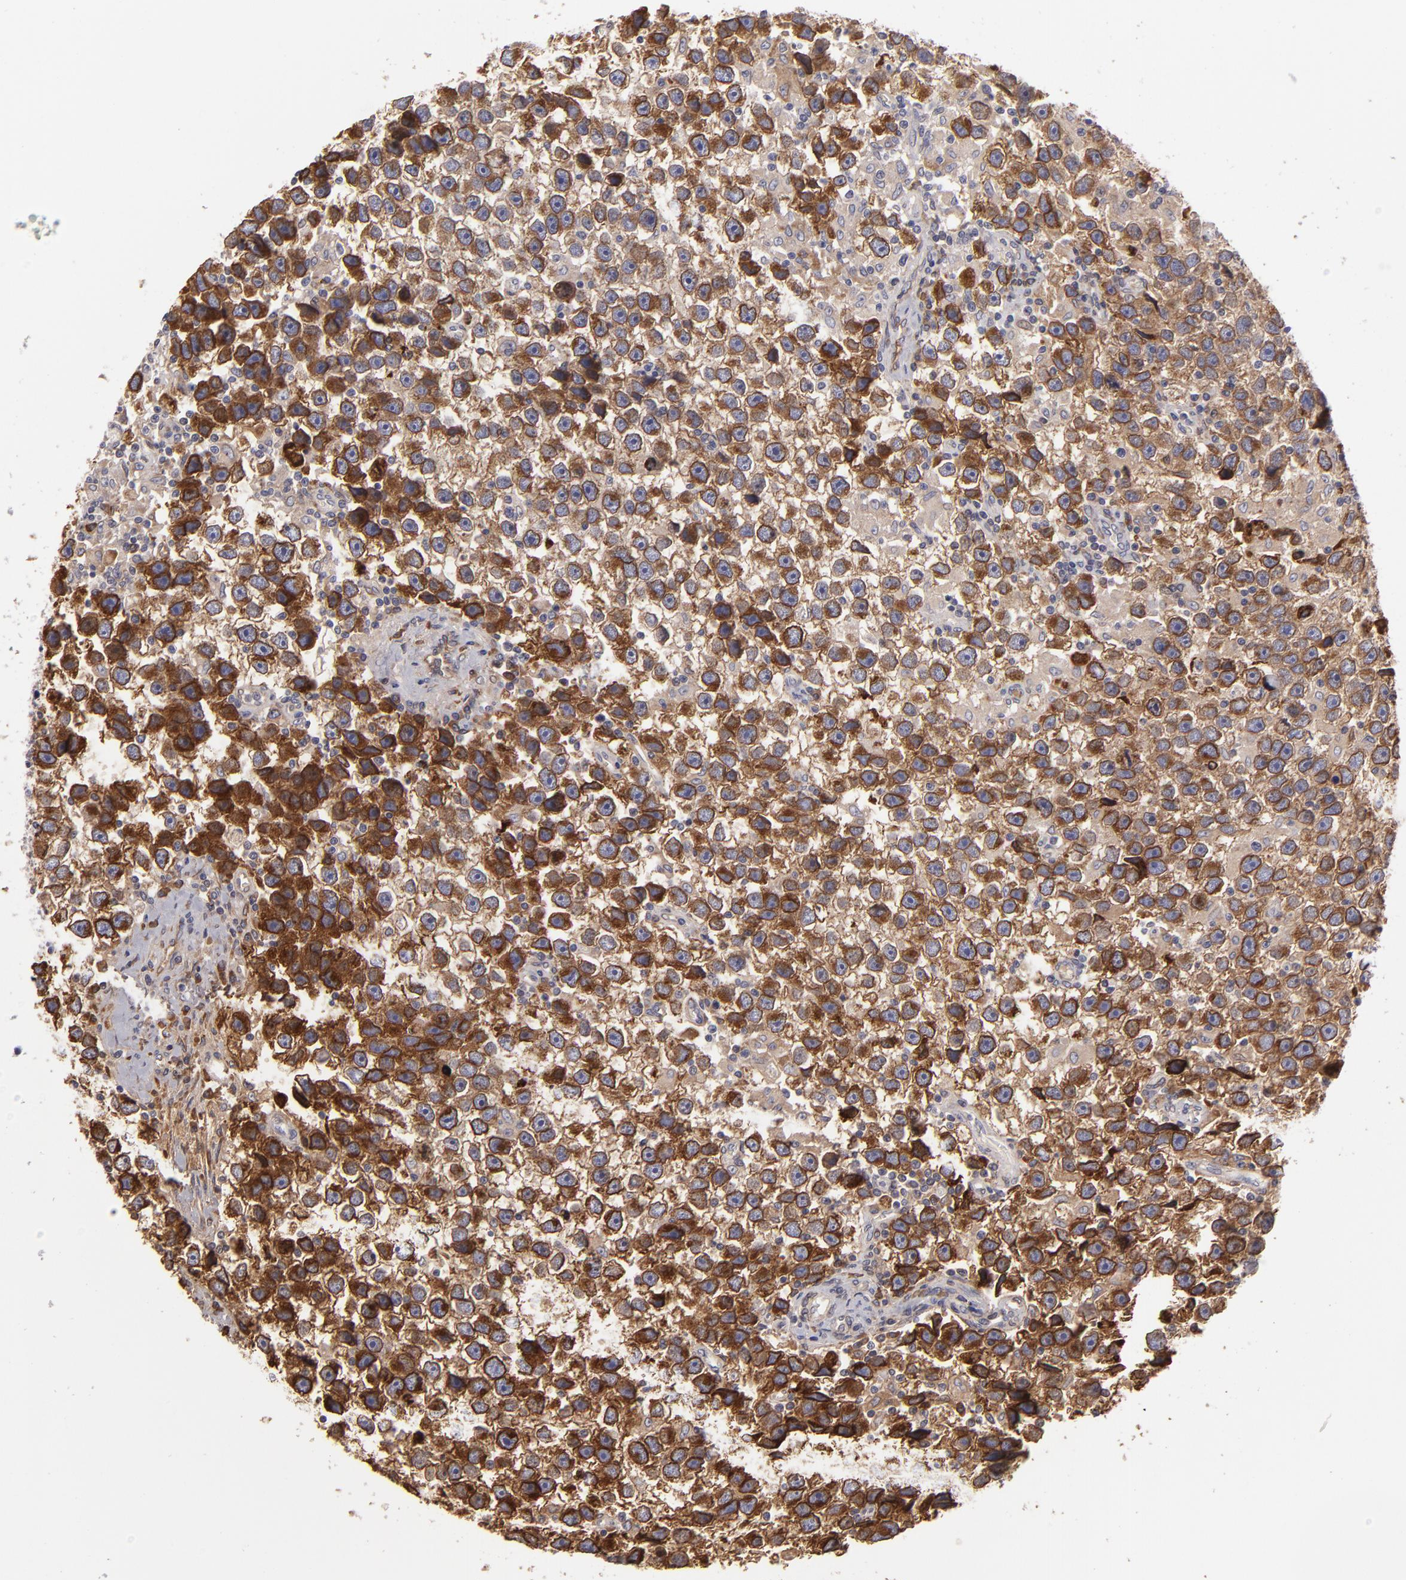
{"staining": {"intensity": "strong", "quantity": ">75%", "location": "cytoplasmic/membranous"}, "tissue": "testis cancer", "cell_type": "Tumor cells", "image_type": "cancer", "snomed": [{"axis": "morphology", "description": "Seminoma, NOS"}, {"axis": "topography", "description": "Testis"}], "caption": "Immunohistochemistry (IHC) histopathology image of human testis seminoma stained for a protein (brown), which demonstrates high levels of strong cytoplasmic/membranous staining in approximately >75% of tumor cells.", "gene": "CFB", "patient": {"sex": "male", "age": 43}}